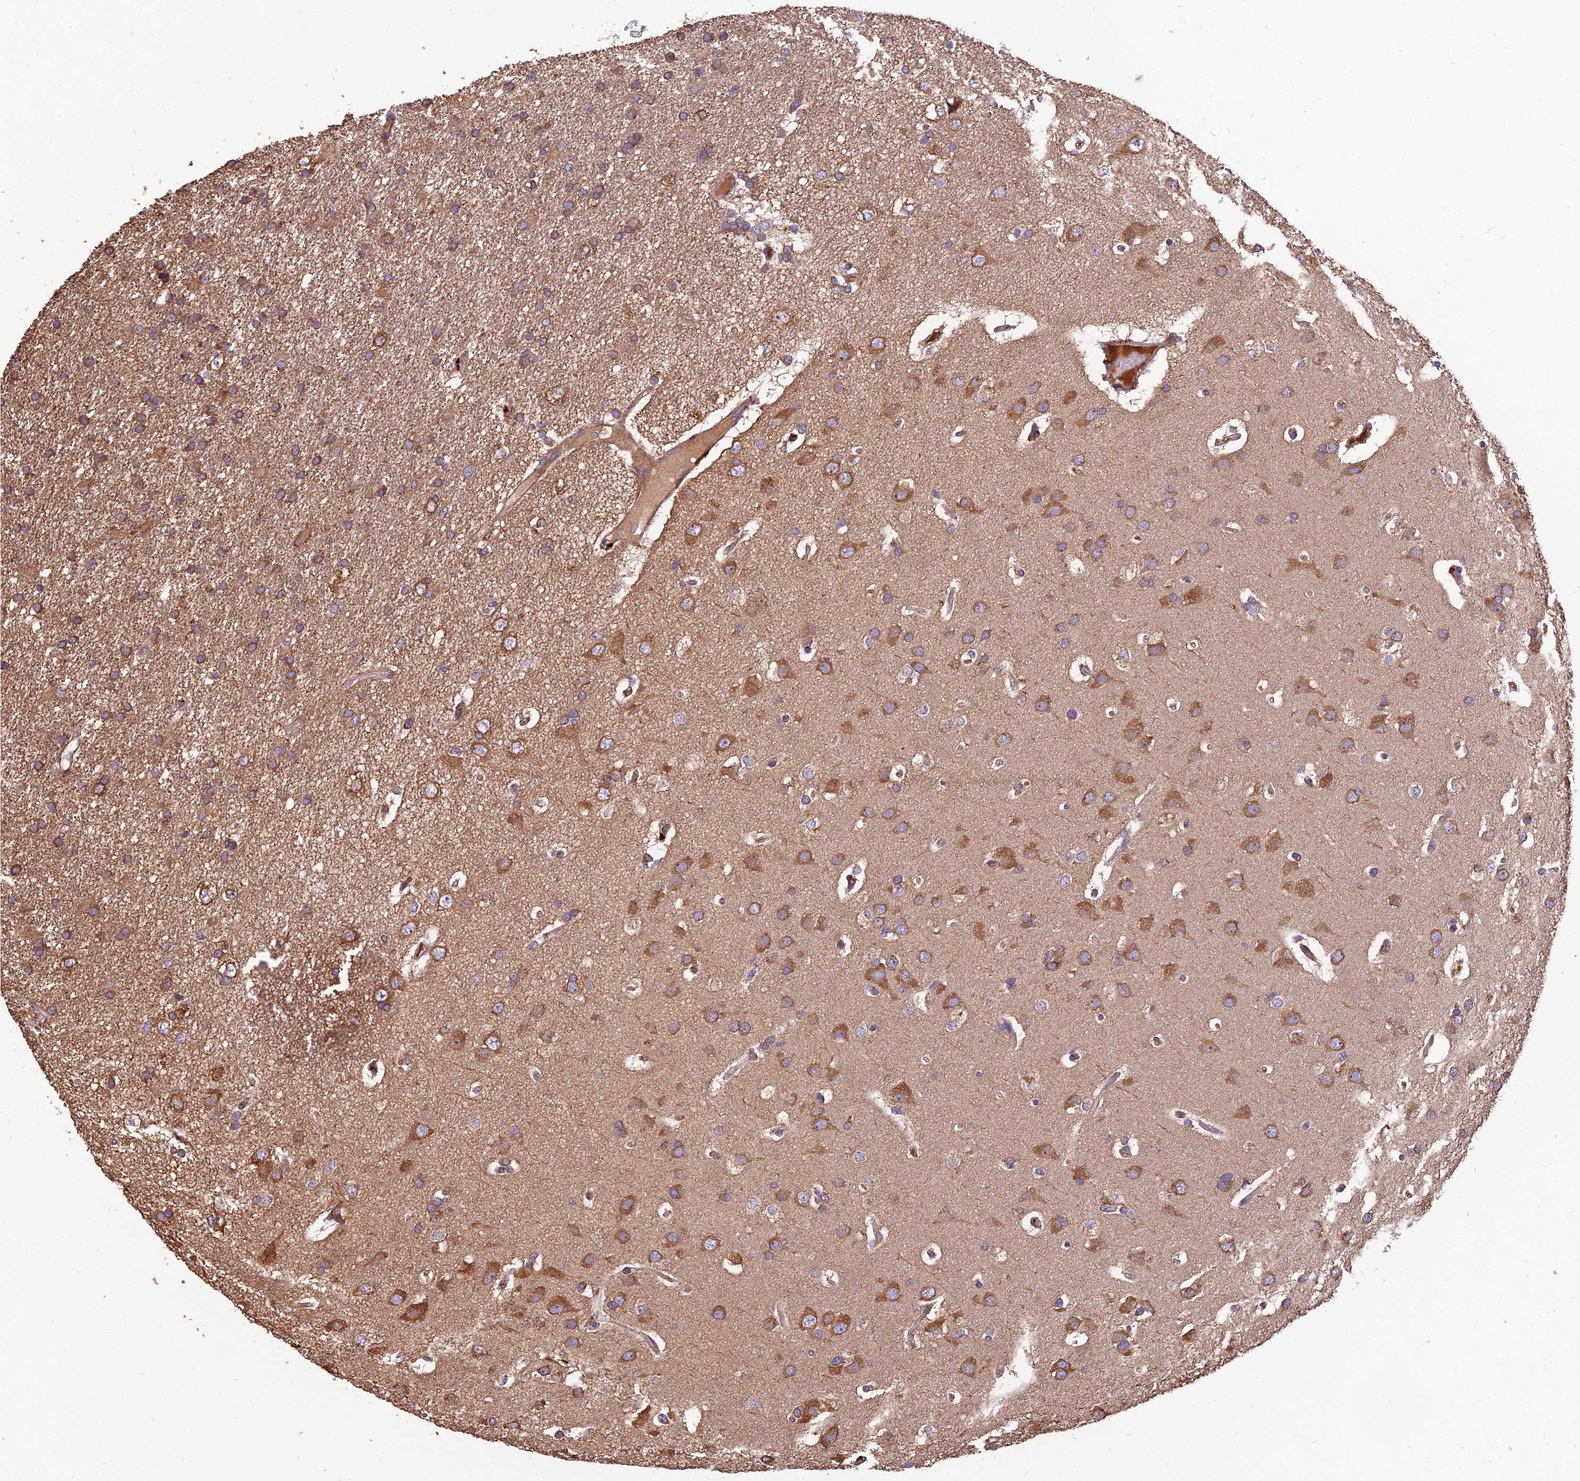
{"staining": {"intensity": "moderate", "quantity": ">75%", "location": "cytoplasmic/membranous"}, "tissue": "glioma", "cell_type": "Tumor cells", "image_type": "cancer", "snomed": [{"axis": "morphology", "description": "Glioma, malignant, High grade"}, {"axis": "topography", "description": "Brain"}], "caption": "High-grade glioma (malignant) stained with a protein marker exhibits moderate staining in tumor cells.", "gene": "SPDL1", "patient": {"sex": "male", "age": 77}}